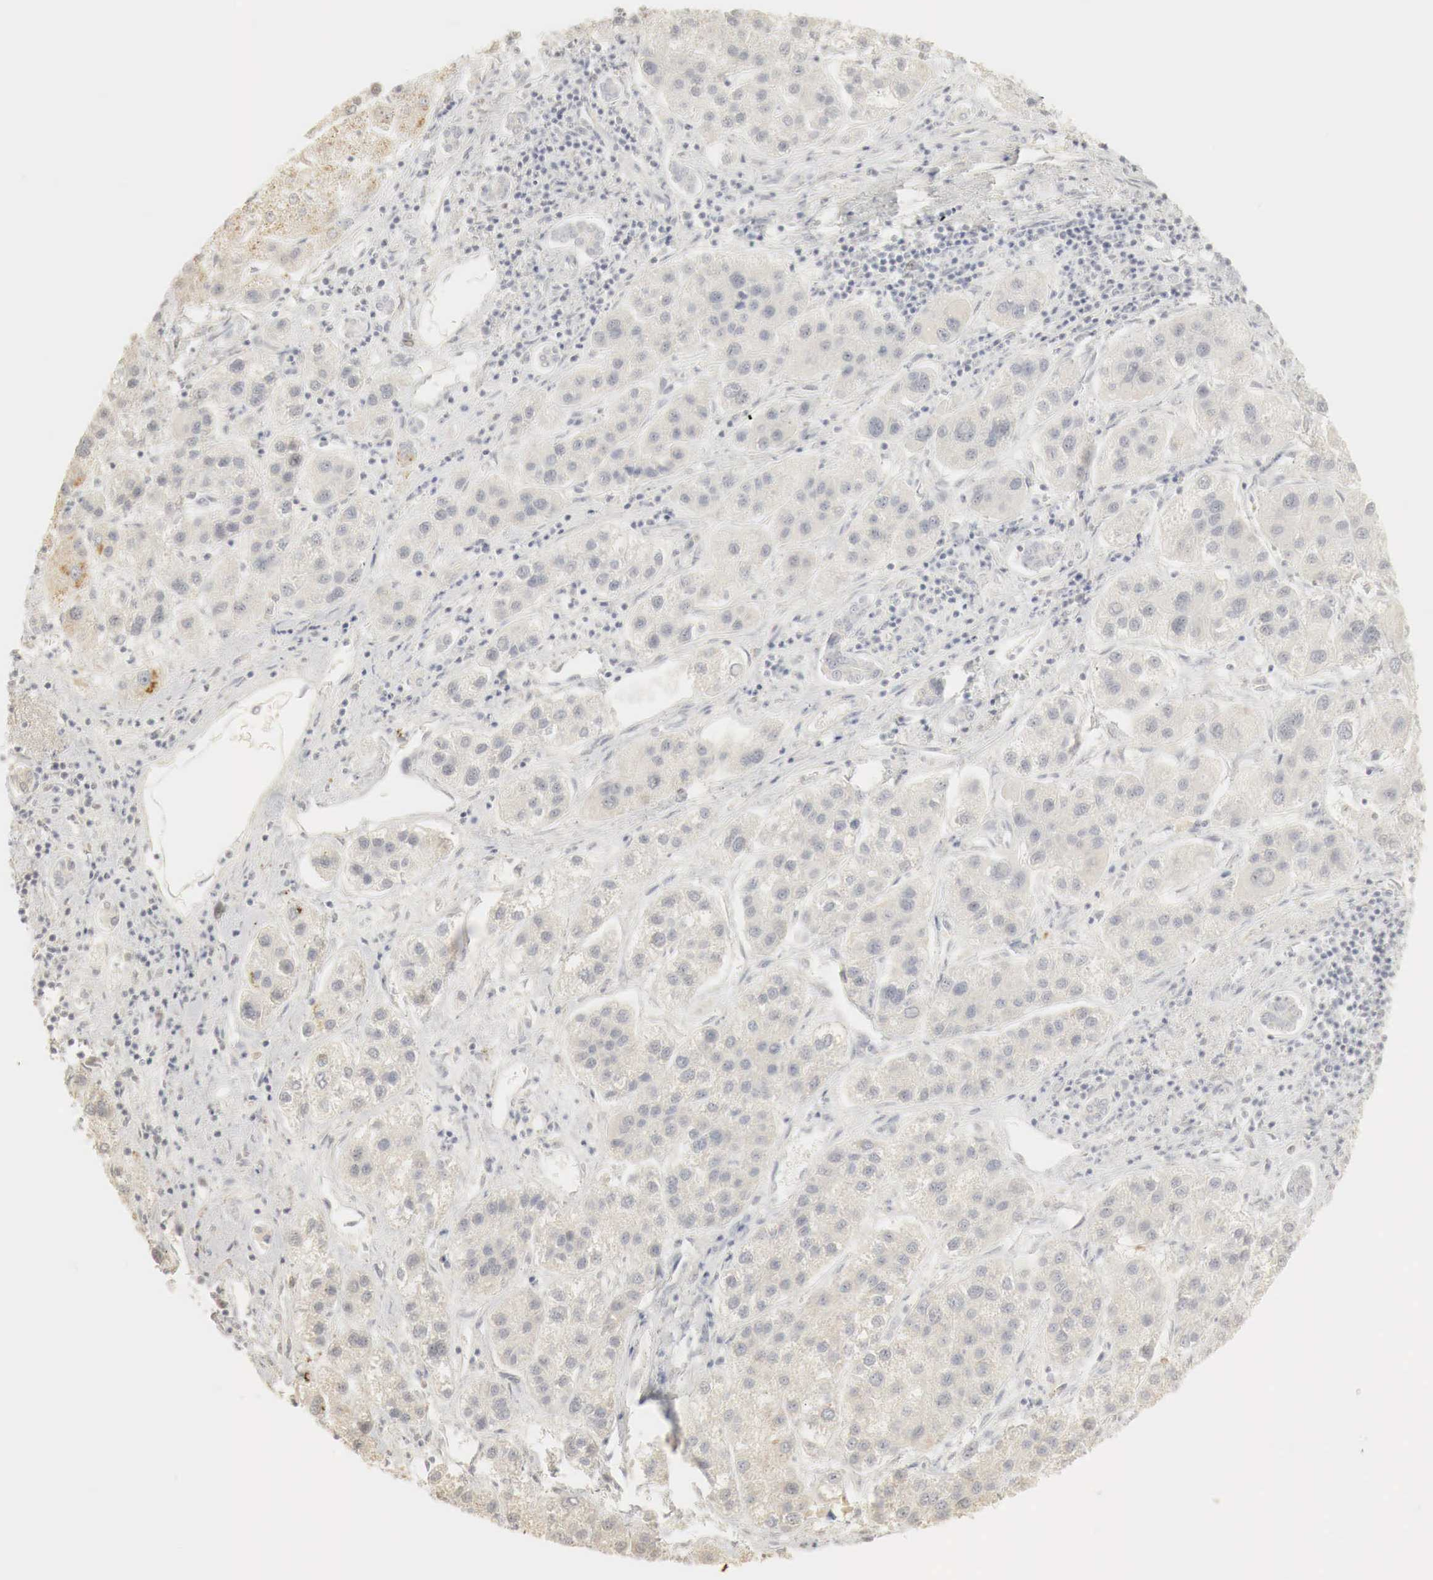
{"staining": {"intensity": "moderate", "quantity": "<25%", "location": "nuclear"}, "tissue": "liver cancer", "cell_type": "Tumor cells", "image_type": "cancer", "snomed": [{"axis": "morphology", "description": "Carcinoma, Hepatocellular, NOS"}, {"axis": "topography", "description": "Liver"}], "caption": "IHC of human liver hepatocellular carcinoma reveals low levels of moderate nuclear staining in approximately <25% of tumor cells. Nuclei are stained in blue.", "gene": "ERBB4", "patient": {"sex": "female", "age": 85}}